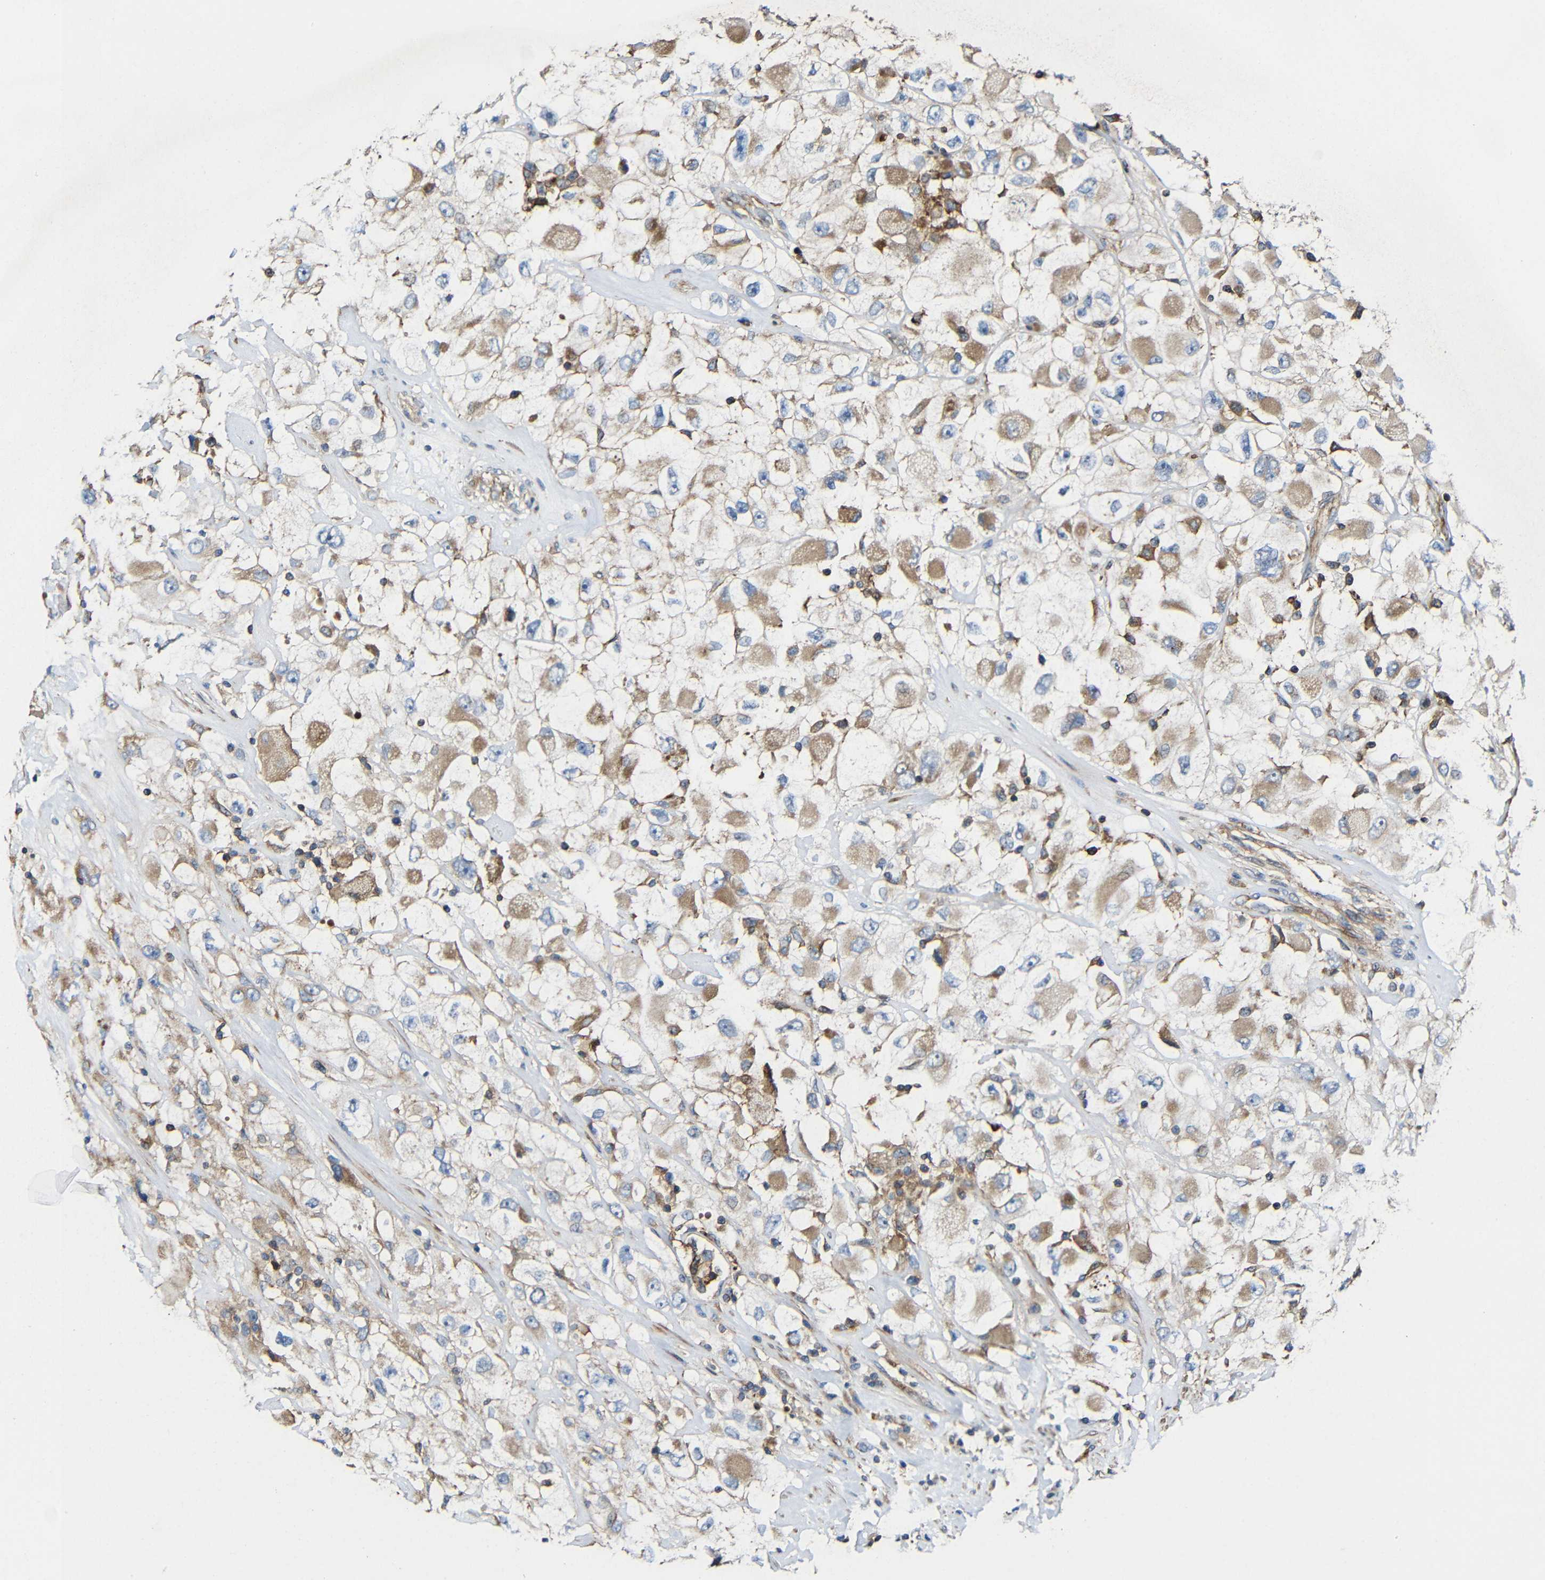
{"staining": {"intensity": "weak", "quantity": "25%-75%", "location": "cytoplasmic/membranous"}, "tissue": "renal cancer", "cell_type": "Tumor cells", "image_type": "cancer", "snomed": [{"axis": "morphology", "description": "Adenocarcinoma, NOS"}, {"axis": "topography", "description": "Kidney"}], "caption": "IHC histopathology image of human renal cancer stained for a protein (brown), which exhibits low levels of weak cytoplasmic/membranous expression in approximately 25%-75% of tumor cells.", "gene": "RHOT2", "patient": {"sex": "female", "age": 52}}